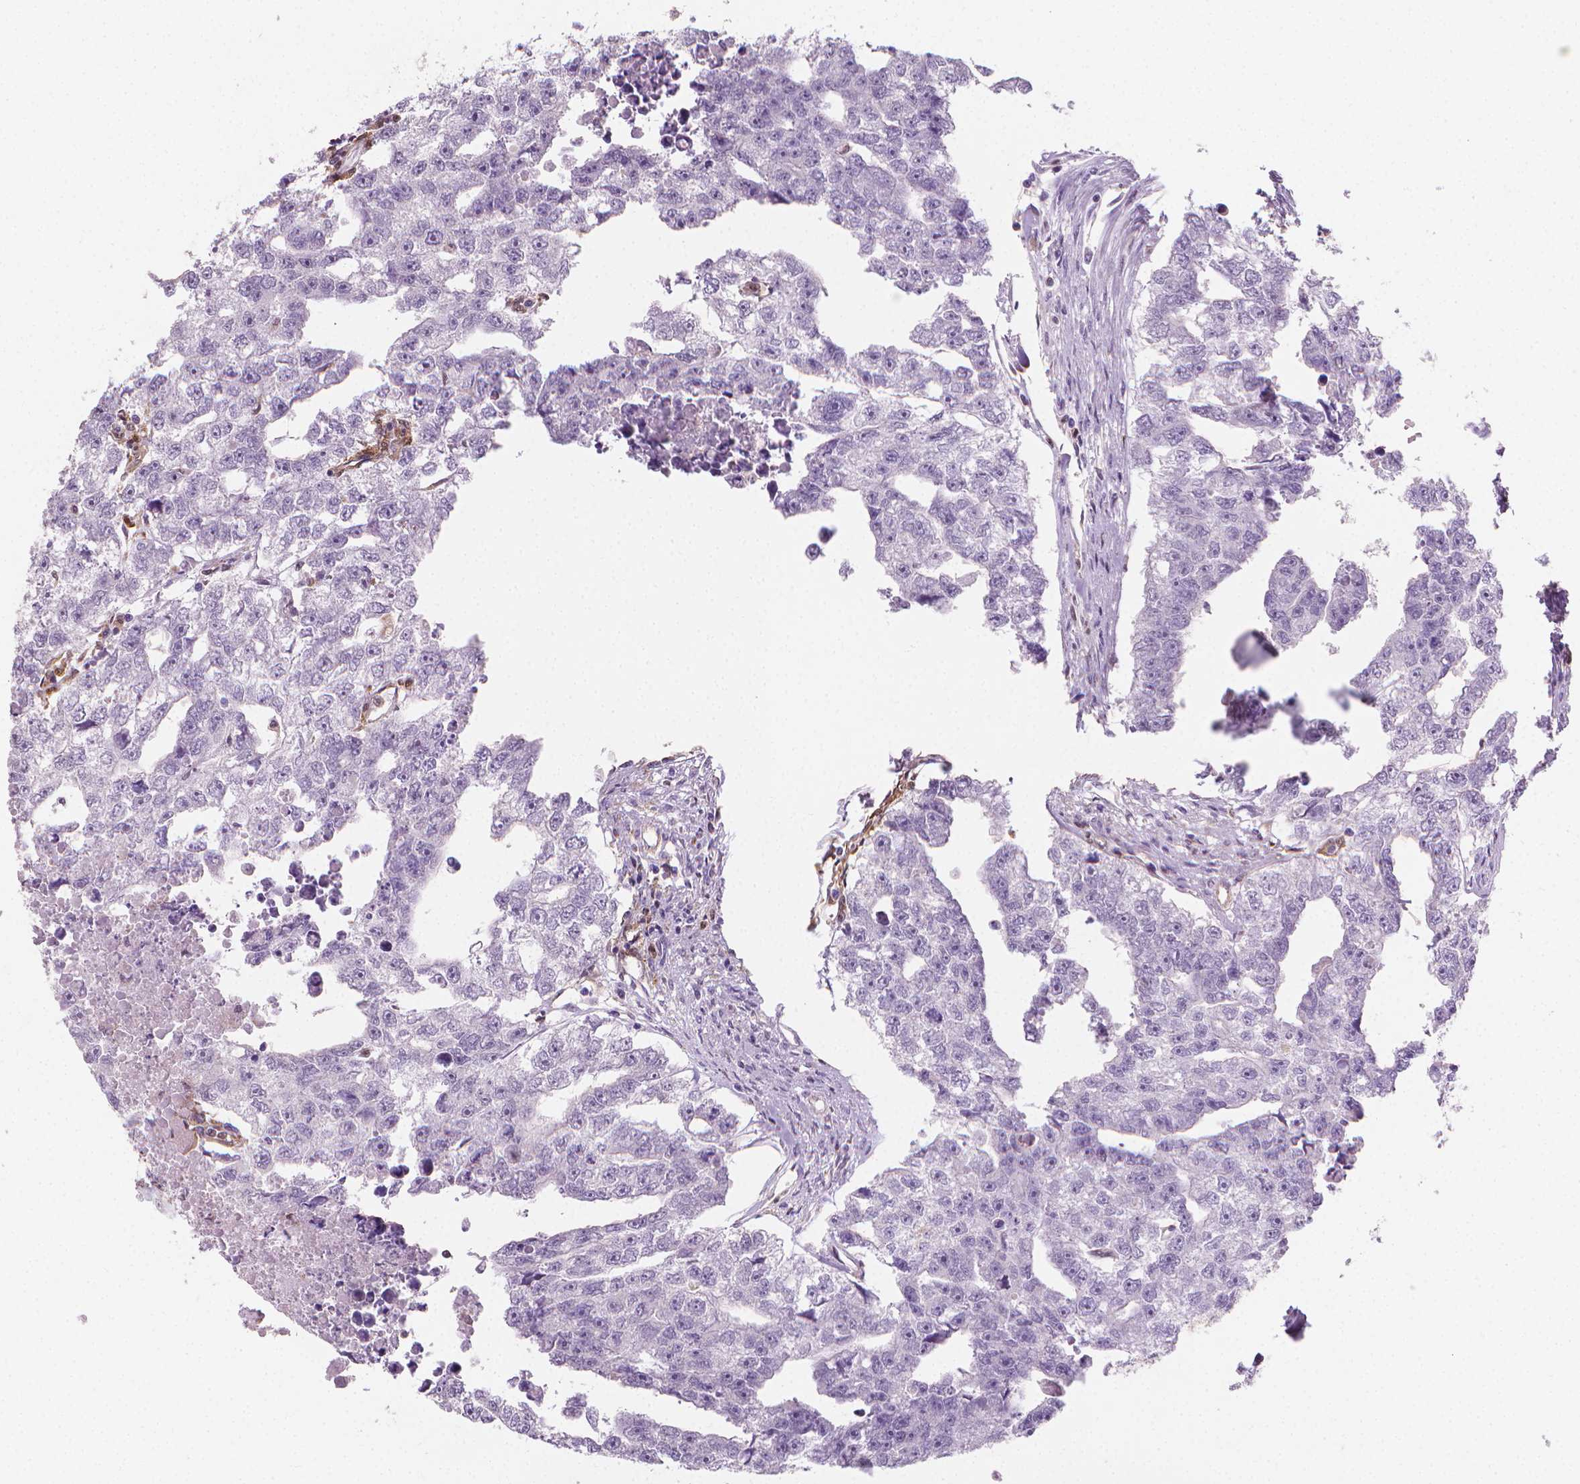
{"staining": {"intensity": "negative", "quantity": "none", "location": "none"}, "tissue": "testis cancer", "cell_type": "Tumor cells", "image_type": "cancer", "snomed": [{"axis": "morphology", "description": "Carcinoma, Embryonal, NOS"}, {"axis": "morphology", "description": "Teratoma, malignant, NOS"}, {"axis": "topography", "description": "Testis"}], "caption": "A high-resolution photomicrograph shows immunohistochemistry (IHC) staining of embryonal carcinoma (testis), which reveals no significant expression in tumor cells. (Immunohistochemistry (ihc), brightfield microscopy, high magnification).", "gene": "TNFAIP2", "patient": {"sex": "male", "age": 44}}